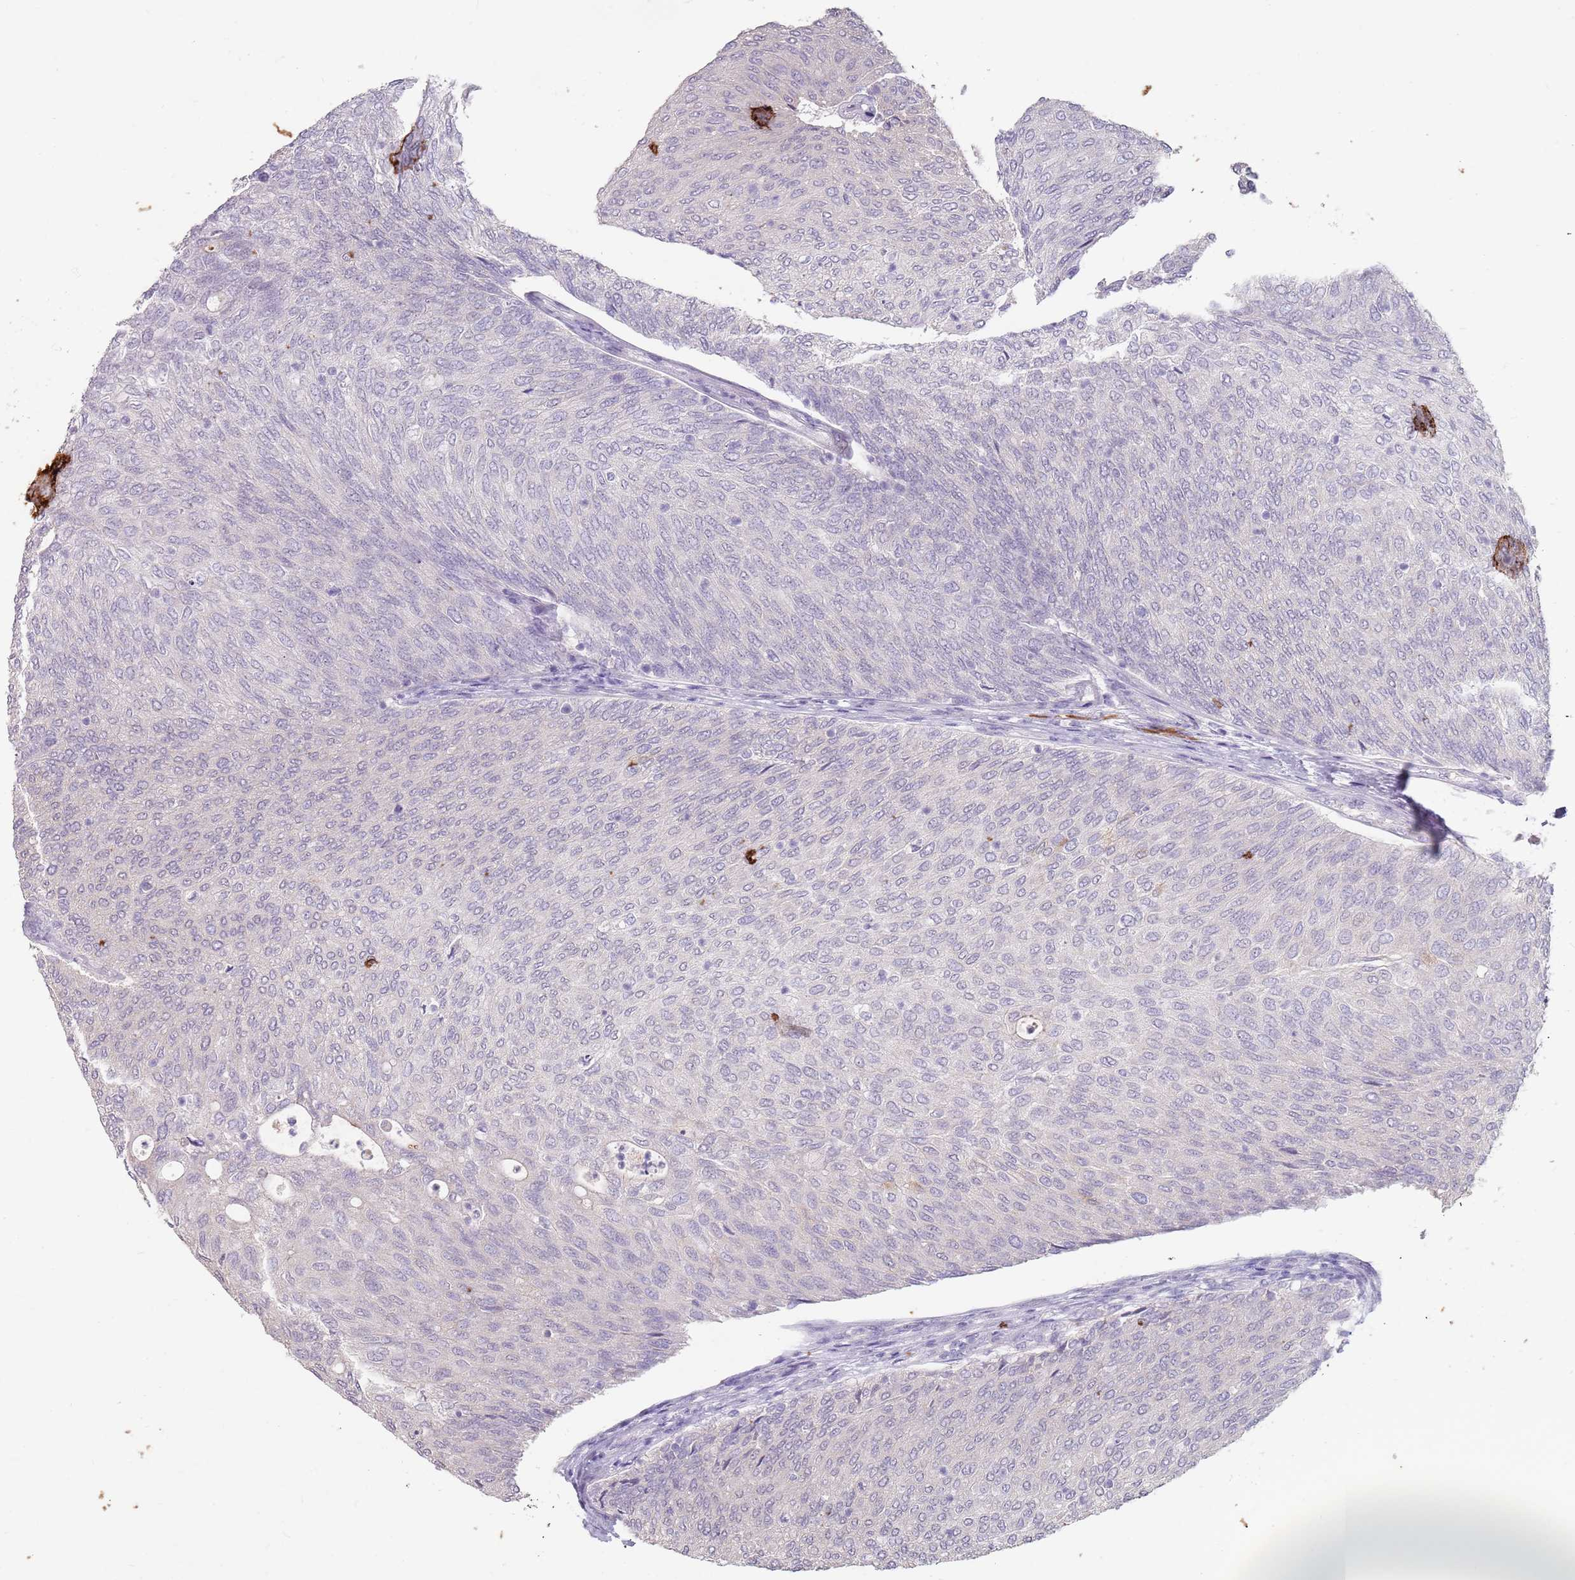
{"staining": {"intensity": "negative", "quantity": "none", "location": "none"}, "tissue": "urothelial cancer", "cell_type": "Tumor cells", "image_type": "cancer", "snomed": [{"axis": "morphology", "description": "Urothelial carcinoma, Low grade"}, {"axis": "topography", "description": "Urinary bladder"}], "caption": "Urothelial cancer was stained to show a protein in brown. There is no significant expression in tumor cells.", "gene": "STYK1", "patient": {"sex": "female", "age": 79}}